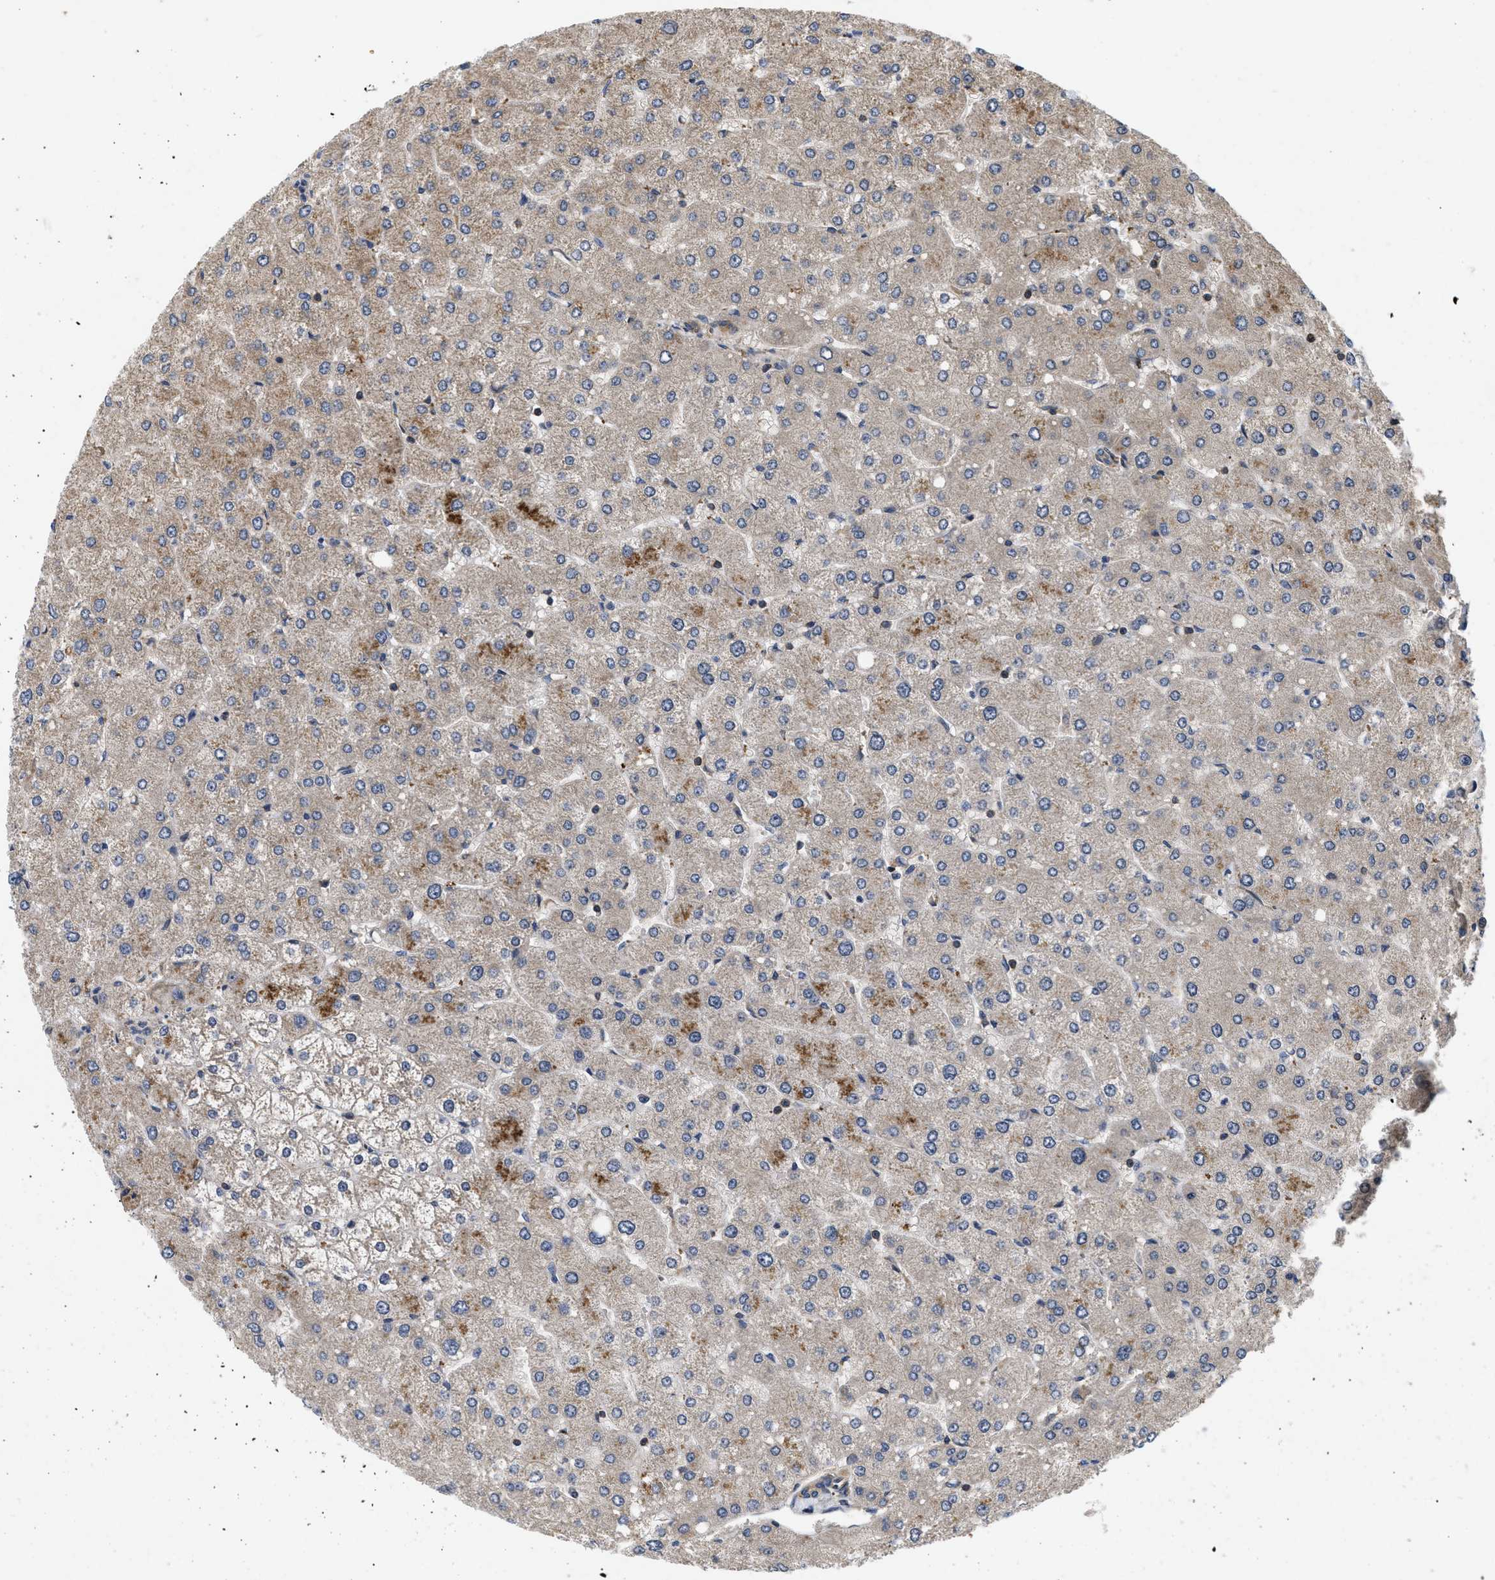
{"staining": {"intensity": "weak", "quantity": "25%-75%", "location": "cytoplasmic/membranous"}, "tissue": "liver", "cell_type": "Cholangiocytes", "image_type": "normal", "snomed": [{"axis": "morphology", "description": "Normal tissue, NOS"}, {"axis": "topography", "description": "Liver"}], "caption": "Immunohistochemistry (IHC) micrograph of normal liver: liver stained using immunohistochemistry (IHC) demonstrates low levels of weak protein expression localized specifically in the cytoplasmic/membranous of cholangiocytes, appearing as a cytoplasmic/membranous brown color.", "gene": "HMGCR", "patient": {"sex": "male", "age": 55}}